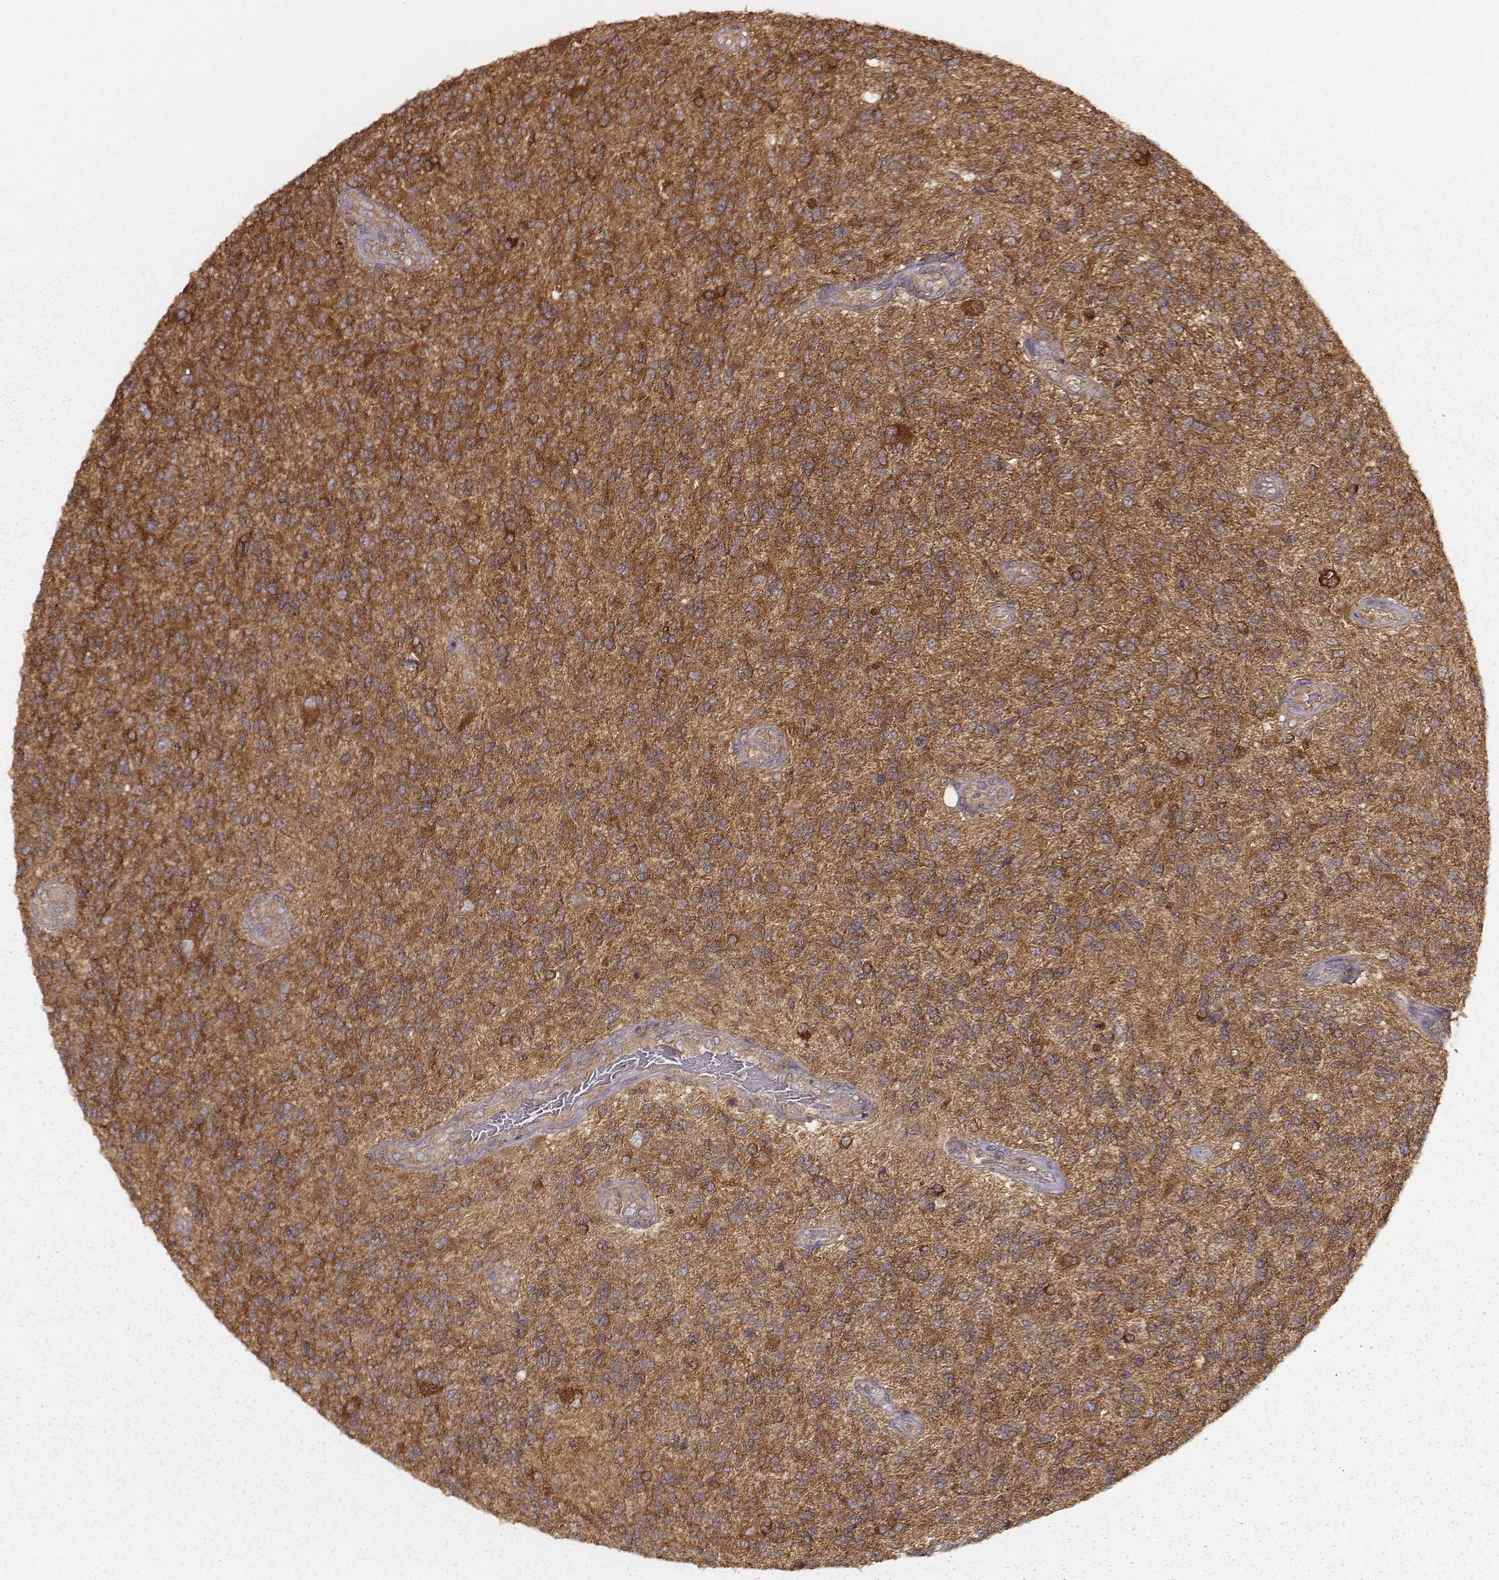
{"staining": {"intensity": "strong", "quantity": ">75%", "location": "cytoplasmic/membranous"}, "tissue": "glioma", "cell_type": "Tumor cells", "image_type": "cancer", "snomed": [{"axis": "morphology", "description": "Glioma, malignant, High grade"}, {"axis": "topography", "description": "Brain"}], "caption": "A brown stain labels strong cytoplasmic/membranous staining of a protein in glioma tumor cells.", "gene": "CARS1", "patient": {"sex": "male", "age": 56}}